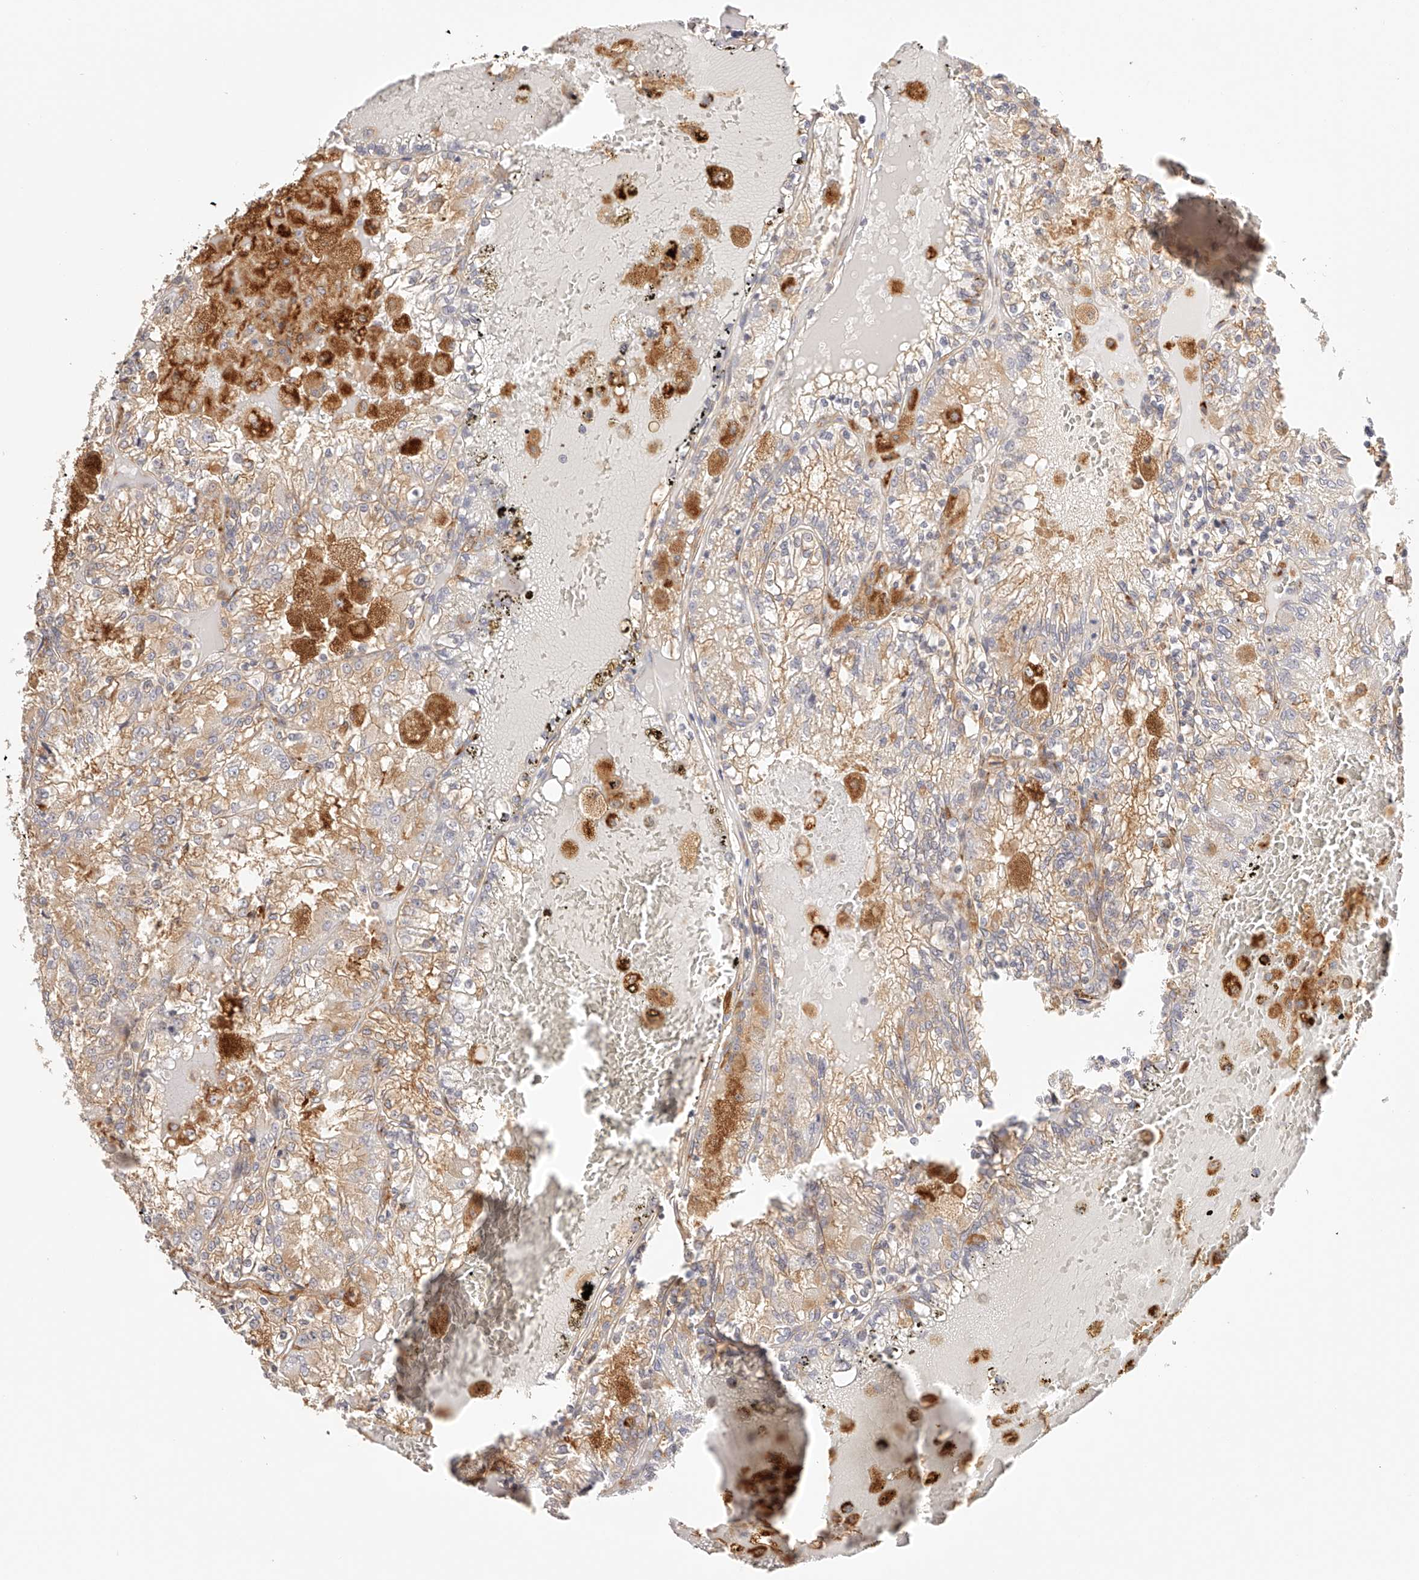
{"staining": {"intensity": "moderate", "quantity": "25%-75%", "location": "cytoplasmic/membranous"}, "tissue": "renal cancer", "cell_type": "Tumor cells", "image_type": "cancer", "snomed": [{"axis": "morphology", "description": "Adenocarcinoma, NOS"}, {"axis": "topography", "description": "Kidney"}], "caption": "The immunohistochemical stain highlights moderate cytoplasmic/membranous positivity in tumor cells of renal cancer (adenocarcinoma) tissue. The protein is shown in brown color, while the nuclei are stained blue.", "gene": "SYNC", "patient": {"sex": "female", "age": 56}}